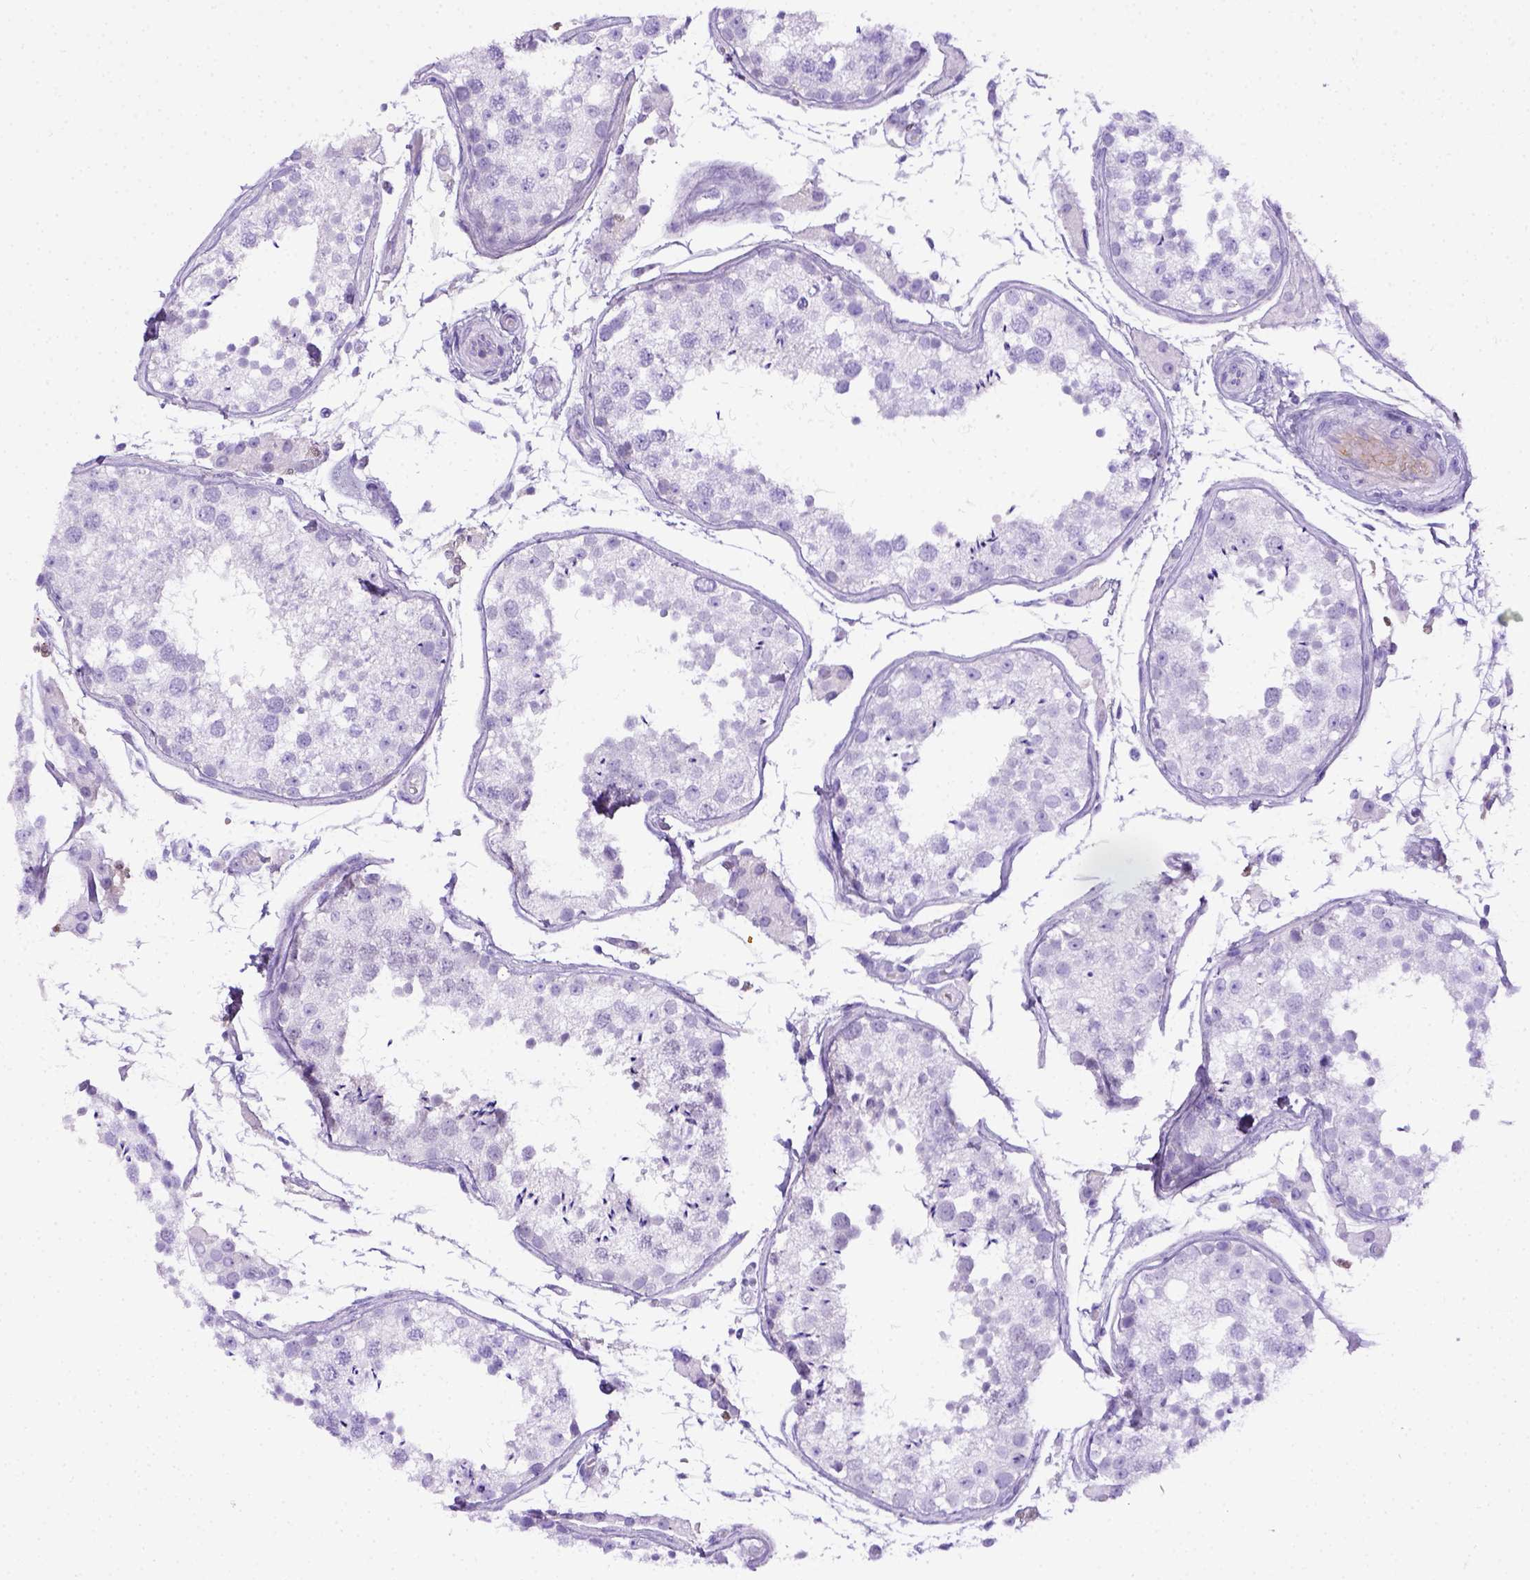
{"staining": {"intensity": "negative", "quantity": "none", "location": "none"}, "tissue": "testis", "cell_type": "Cells in seminiferous ducts", "image_type": "normal", "snomed": [{"axis": "morphology", "description": "Normal tissue, NOS"}, {"axis": "topography", "description": "Testis"}], "caption": "Testis was stained to show a protein in brown. There is no significant expression in cells in seminiferous ducts. (Immunohistochemistry (ihc), brightfield microscopy, high magnification).", "gene": "ITIH4", "patient": {"sex": "male", "age": 29}}